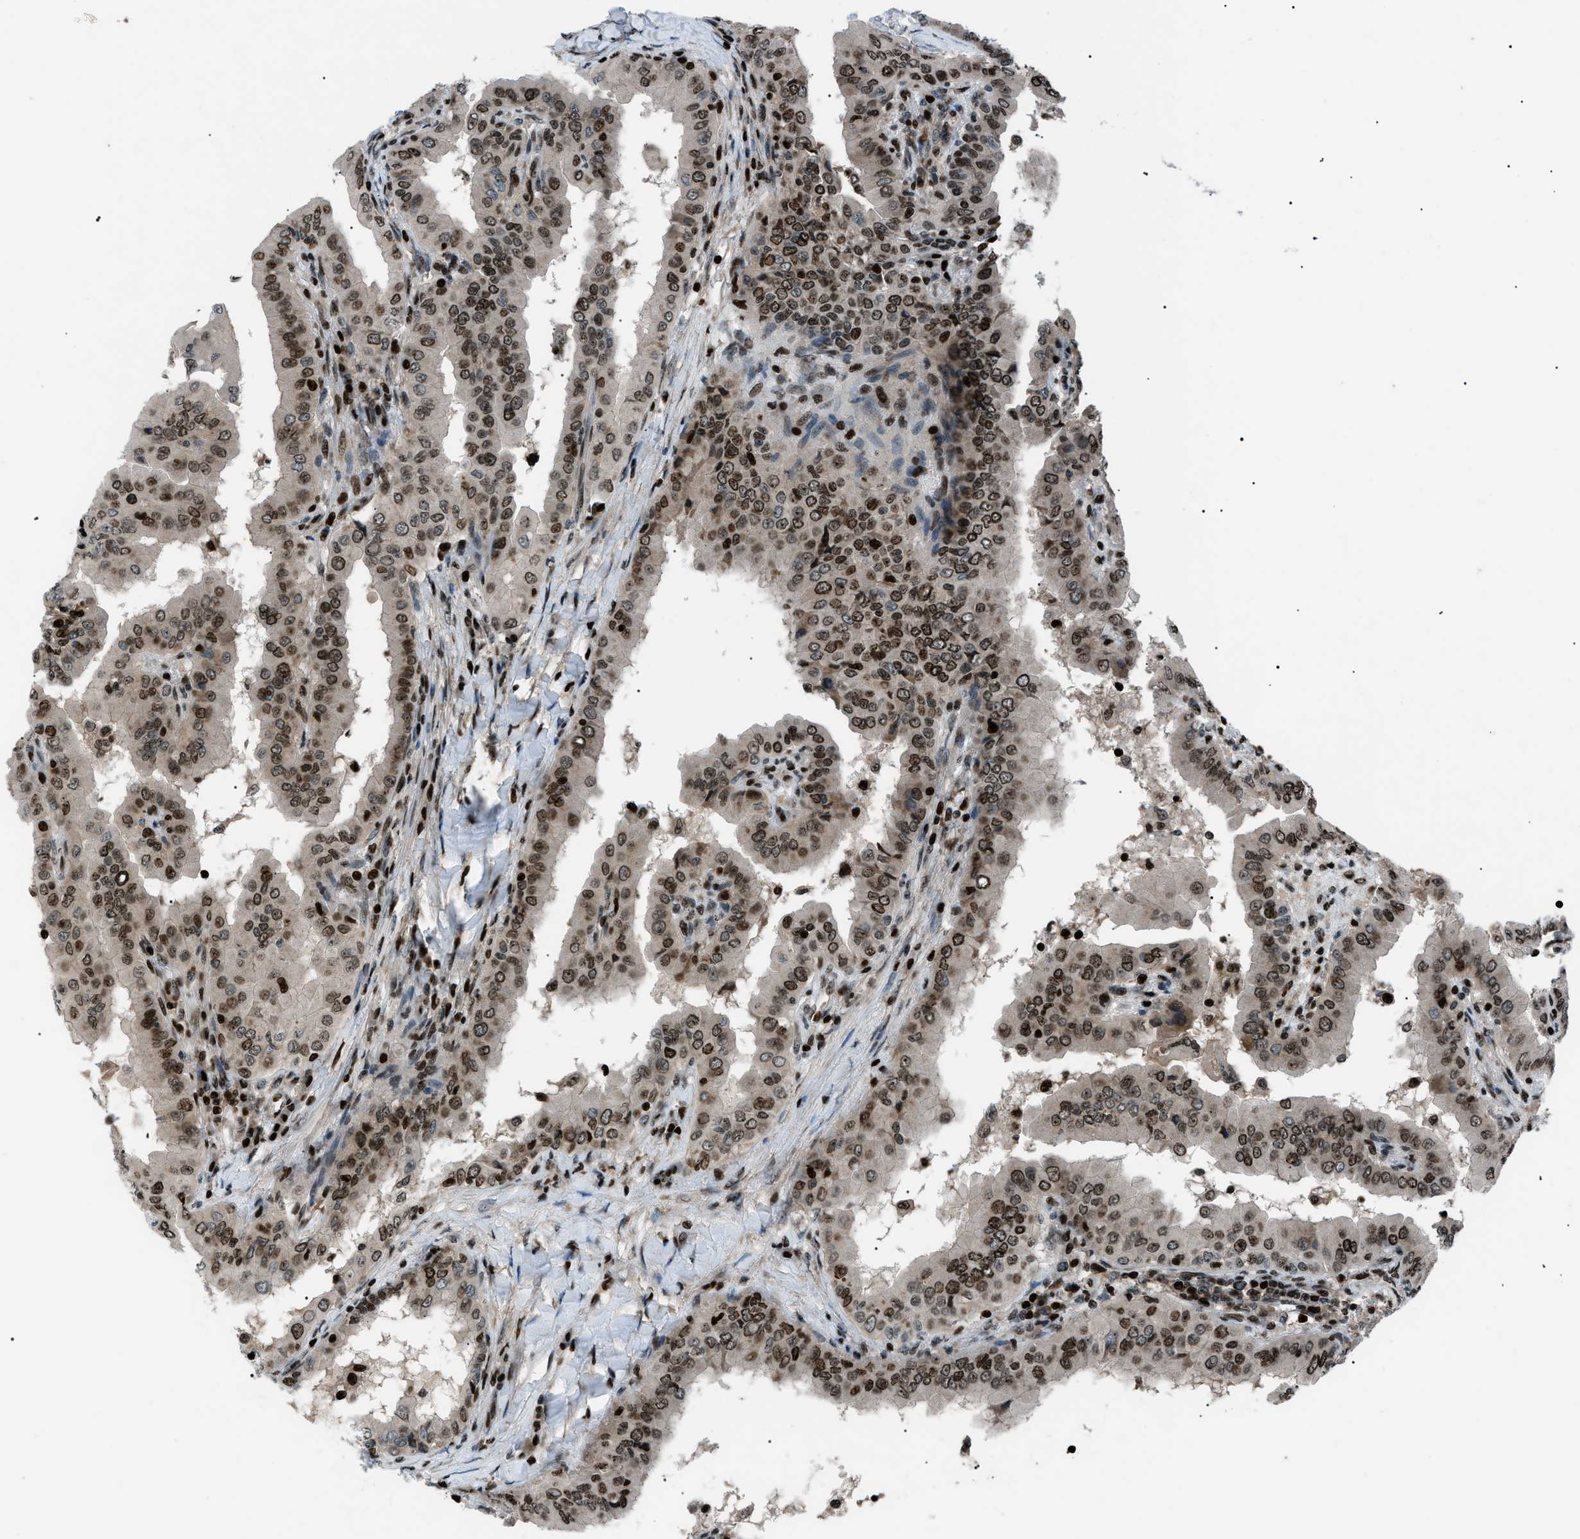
{"staining": {"intensity": "moderate", "quantity": ">75%", "location": "nuclear"}, "tissue": "thyroid cancer", "cell_type": "Tumor cells", "image_type": "cancer", "snomed": [{"axis": "morphology", "description": "Papillary adenocarcinoma, NOS"}, {"axis": "topography", "description": "Thyroid gland"}], "caption": "Thyroid papillary adenocarcinoma stained with DAB immunohistochemistry shows medium levels of moderate nuclear staining in about >75% of tumor cells.", "gene": "PRKX", "patient": {"sex": "male", "age": 33}}